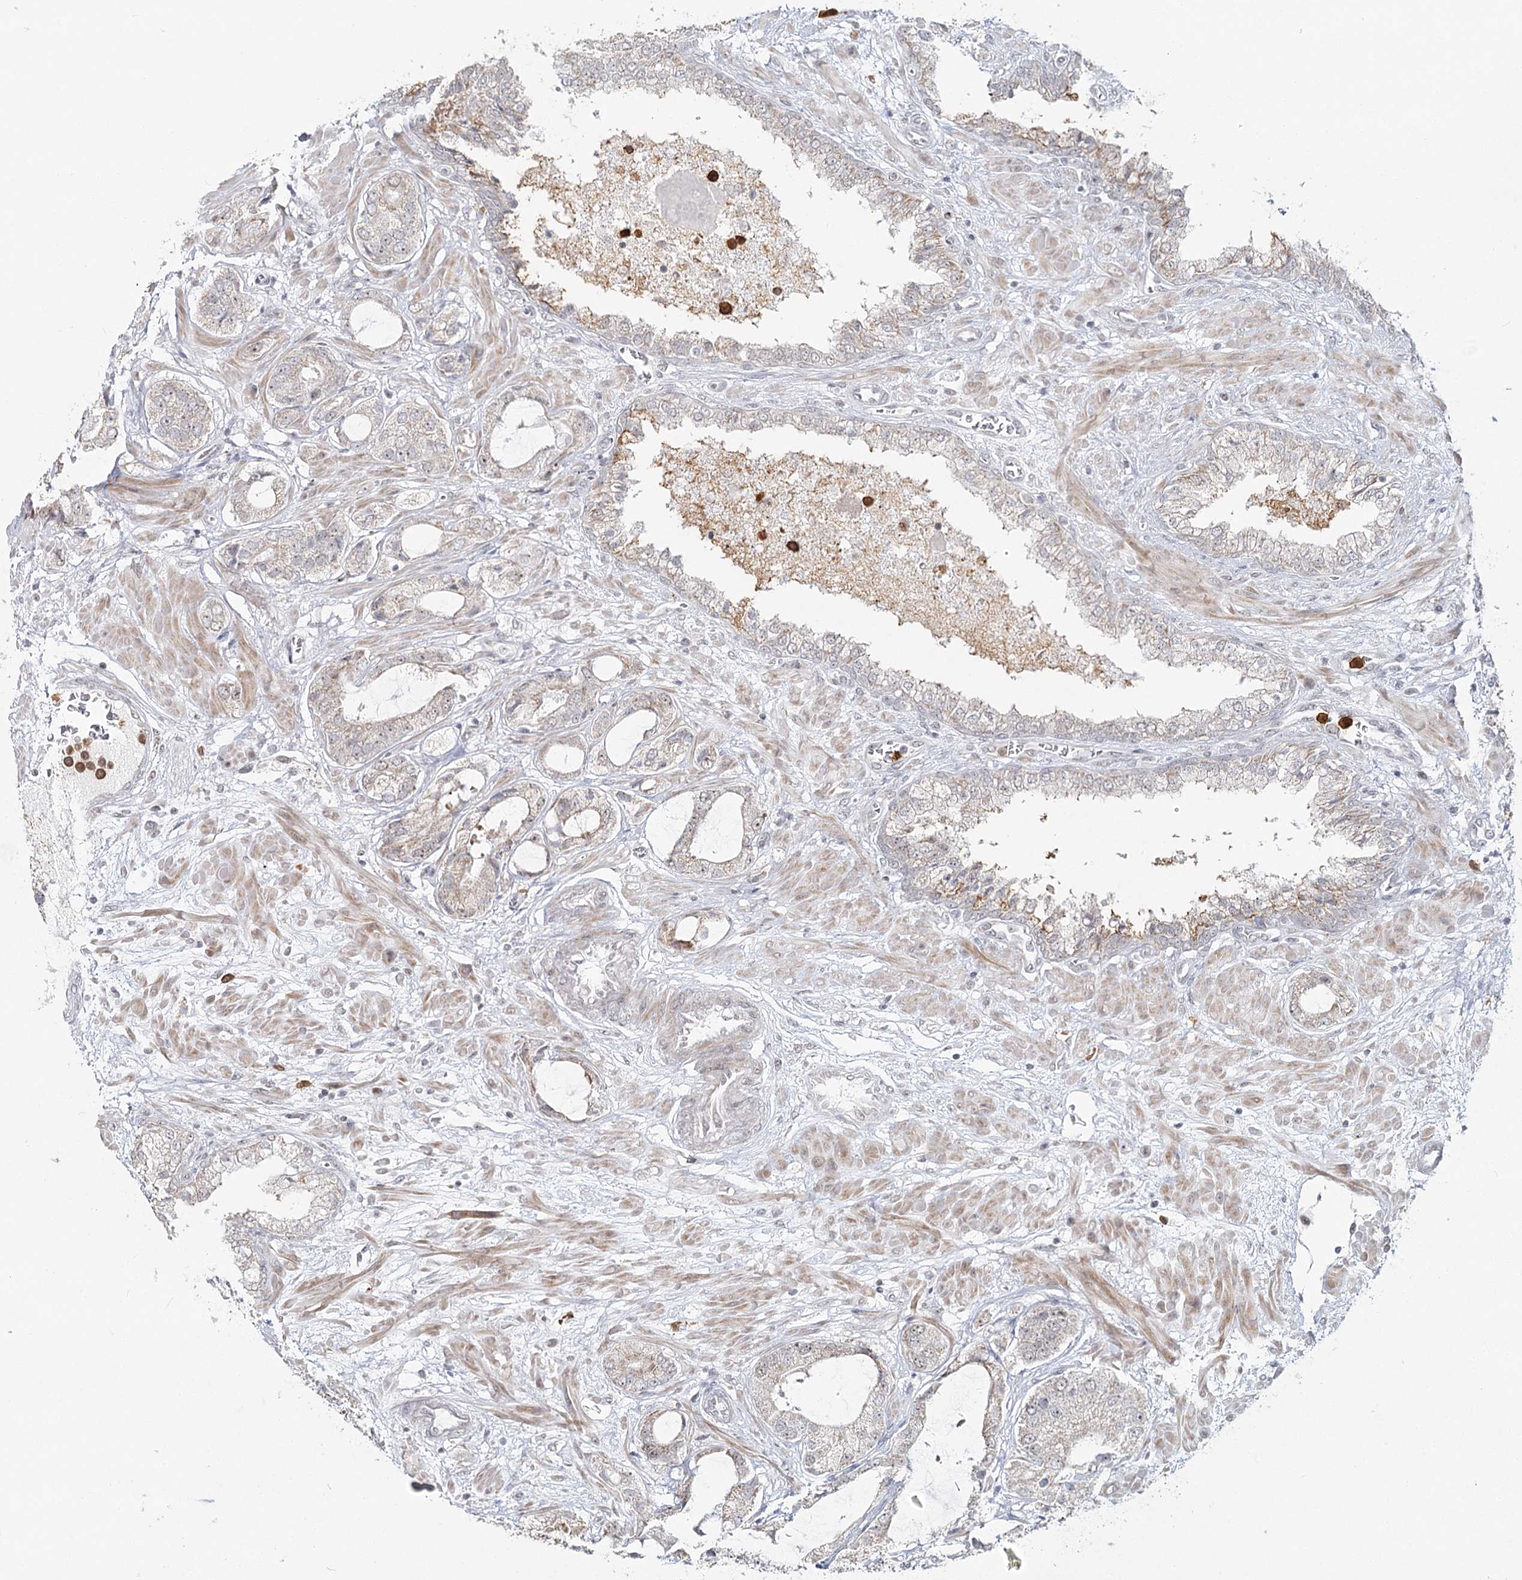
{"staining": {"intensity": "negative", "quantity": "none", "location": "none"}, "tissue": "prostate cancer", "cell_type": "Tumor cells", "image_type": "cancer", "snomed": [{"axis": "morphology", "description": "Normal tissue, NOS"}, {"axis": "morphology", "description": "Adenocarcinoma, High grade"}, {"axis": "topography", "description": "Prostate"}, {"axis": "topography", "description": "Peripheral nerve tissue"}], "caption": "A histopathology image of prostate cancer (adenocarcinoma (high-grade)) stained for a protein demonstrates no brown staining in tumor cells.", "gene": "ATAD1", "patient": {"sex": "male", "age": 59}}